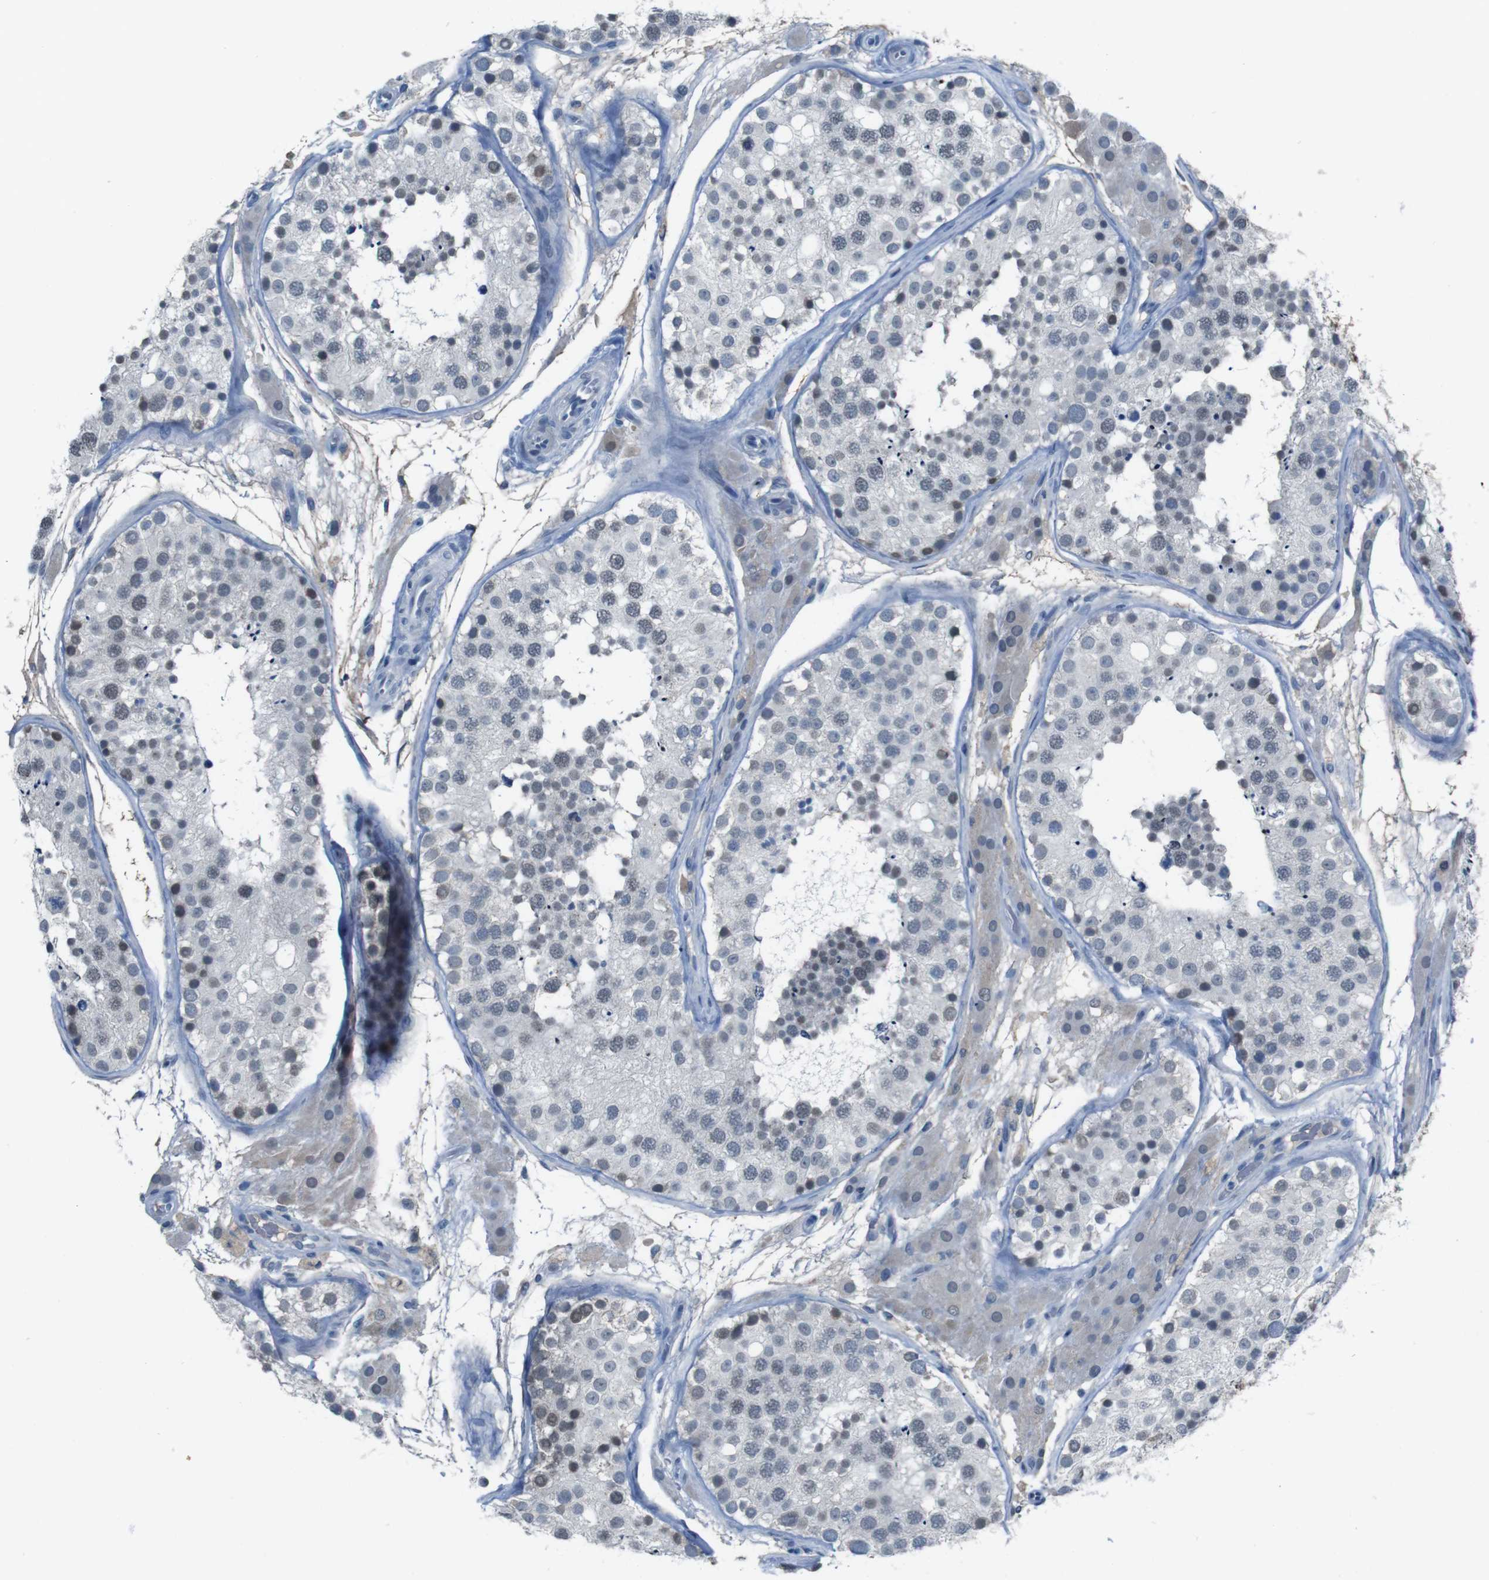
{"staining": {"intensity": "negative", "quantity": "none", "location": "none"}, "tissue": "testis", "cell_type": "Cells in seminiferous ducts", "image_type": "normal", "snomed": [{"axis": "morphology", "description": "Normal tissue, NOS"}, {"axis": "topography", "description": "Testis"}], "caption": "The micrograph displays no staining of cells in seminiferous ducts in normal testis. (DAB IHC with hematoxylin counter stain).", "gene": "CDHR2", "patient": {"sex": "male", "age": 26}}